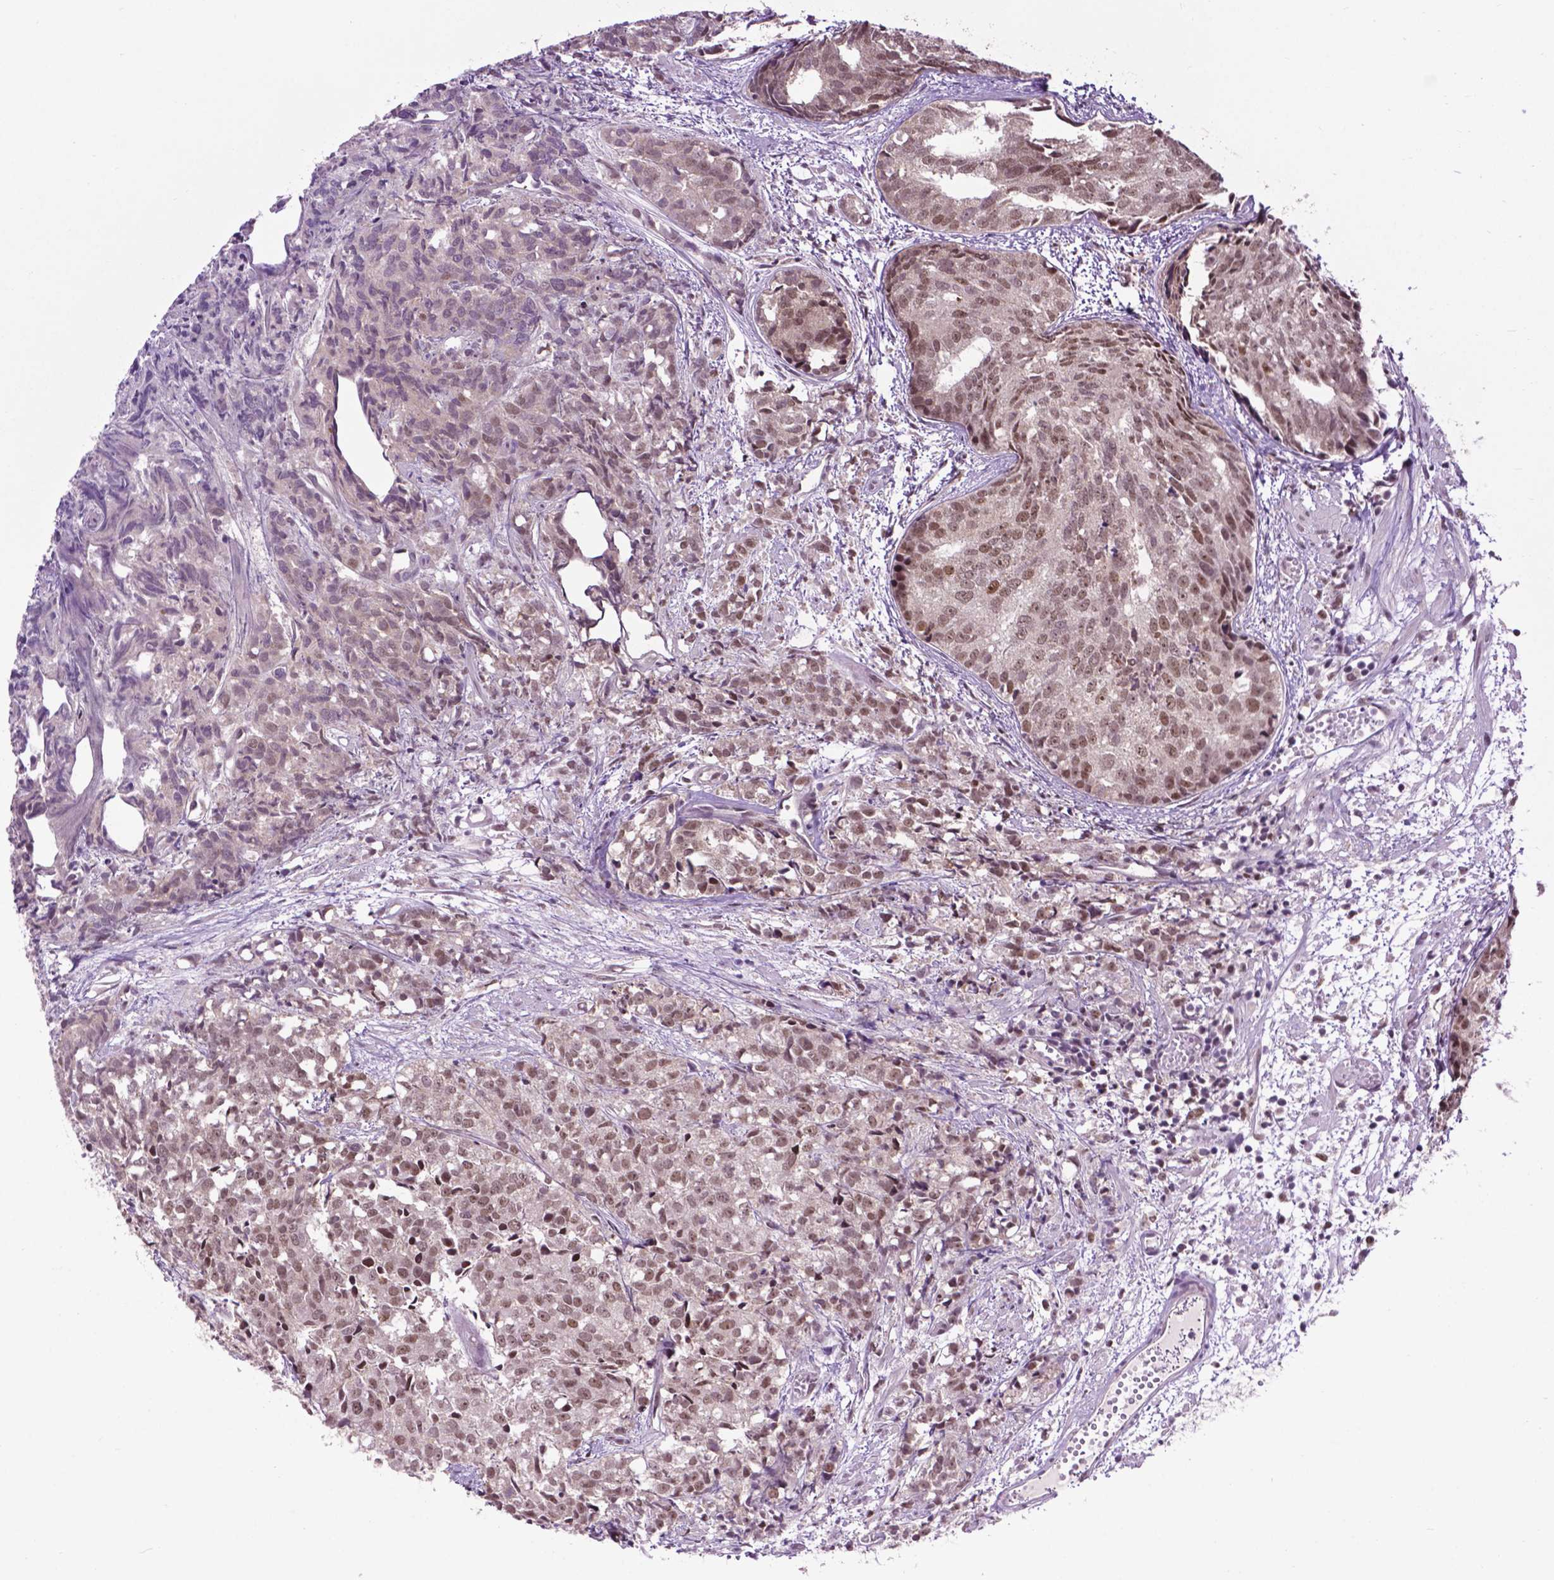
{"staining": {"intensity": "moderate", "quantity": "25%-75%", "location": "nuclear"}, "tissue": "prostate cancer", "cell_type": "Tumor cells", "image_type": "cancer", "snomed": [{"axis": "morphology", "description": "Adenocarcinoma, High grade"}, {"axis": "topography", "description": "Prostate"}], "caption": "Immunohistochemical staining of prostate cancer (high-grade adenocarcinoma) reveals medium levels of moderate nuclear protein expression in about 25%-75% of tumor cells.", "gene": "EAF1", "patient": {"sex": "male", "age": 58}}